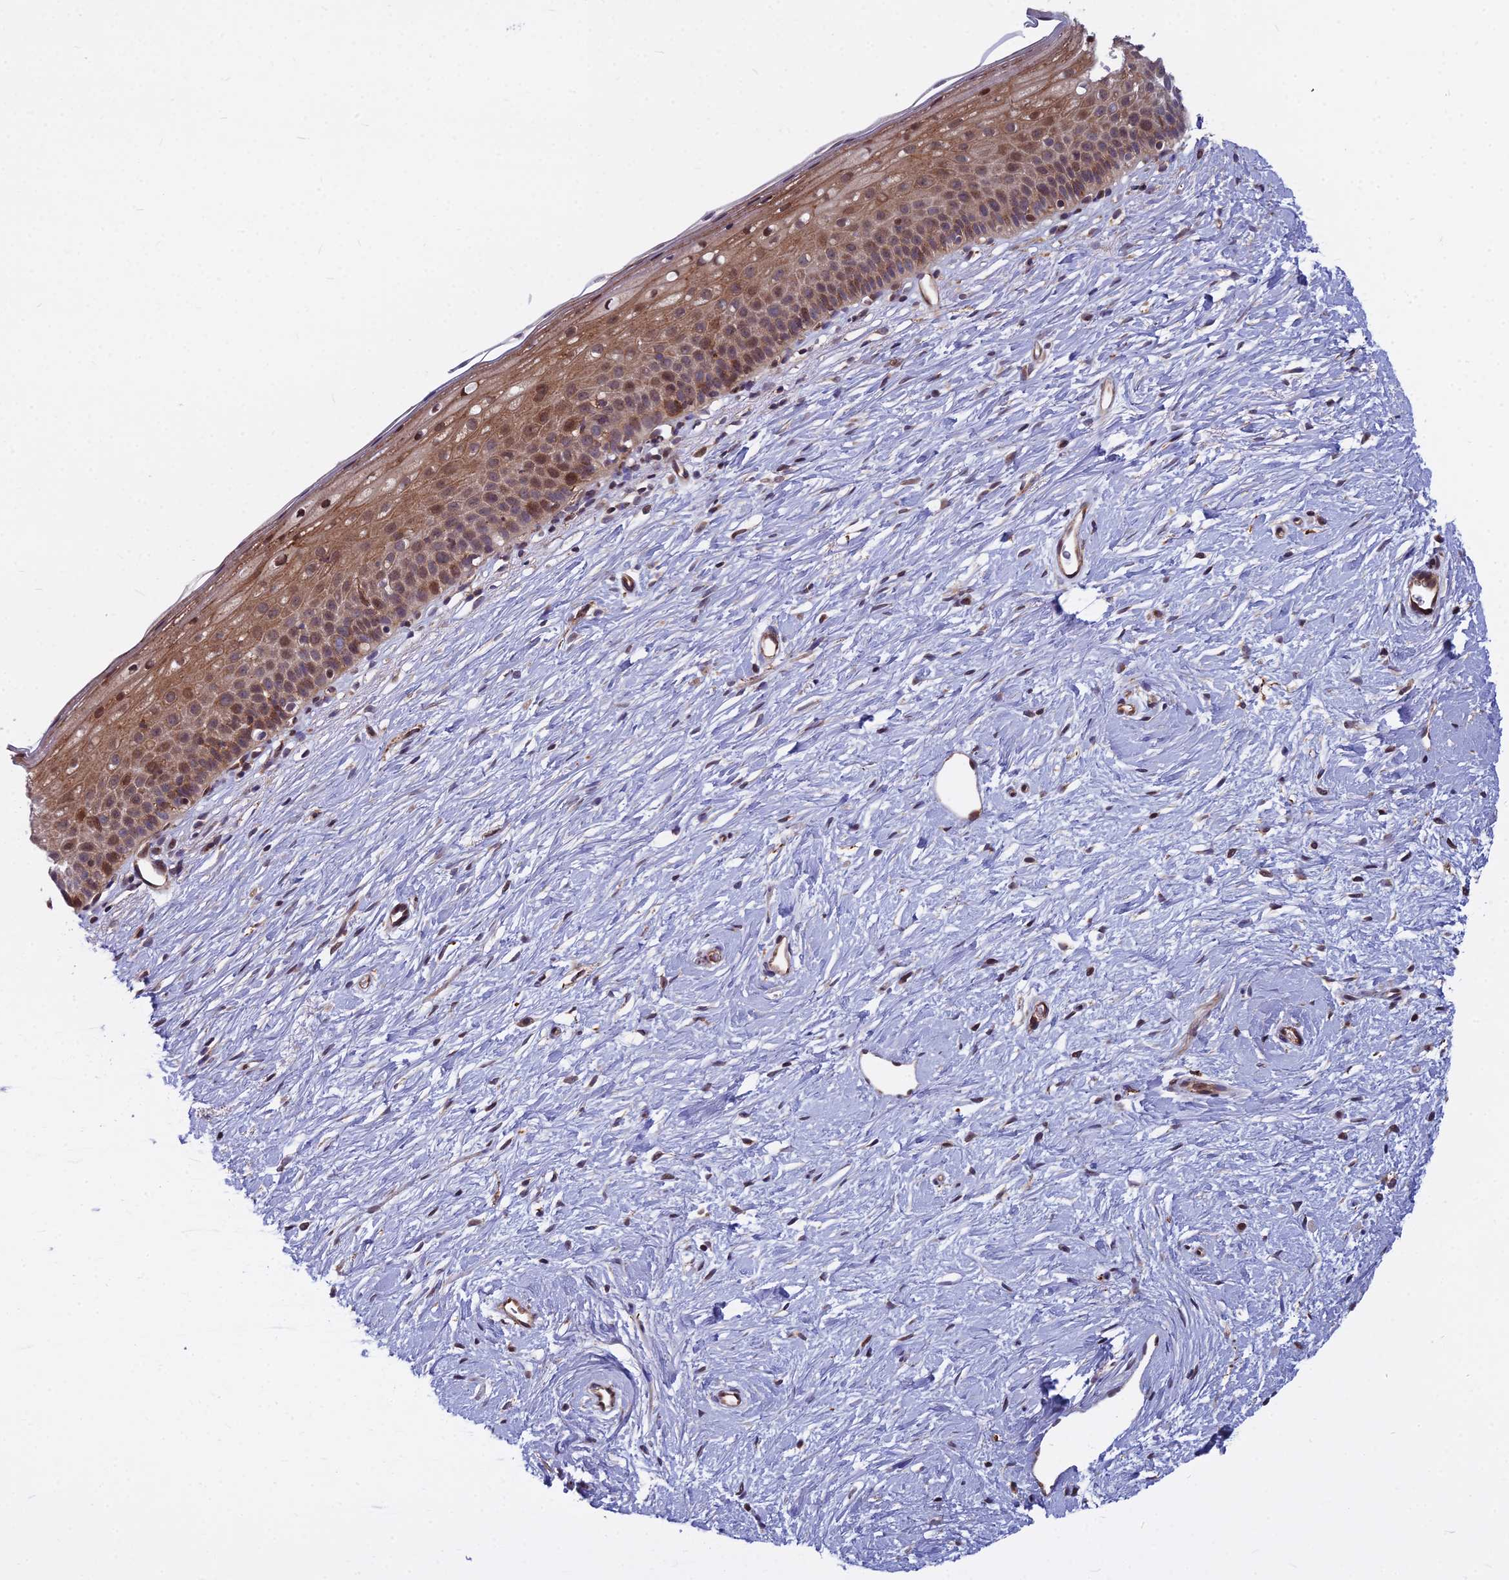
{"staining": {"intensity": "moderate", "quantity": ">75%", "location": "cytoplasmic/membranous,nuclear"}, "tissue": "cervix", "cell_type": "Squamous epithelial cells", "image_type": "normal", "snomed": [{"axis": "morphology", "description": "Normal tissue, NOS"}, {"axis": "topography", "description": "Cervix"}], "caption": "Human cervix stained with a brown dye shows moderate cytoplasmic/membranous,nuclear positive staining in about >75% of squamous epithelial cells.", "gene": "COMMD2", "patient": {"sex": "female", "age": 57}}